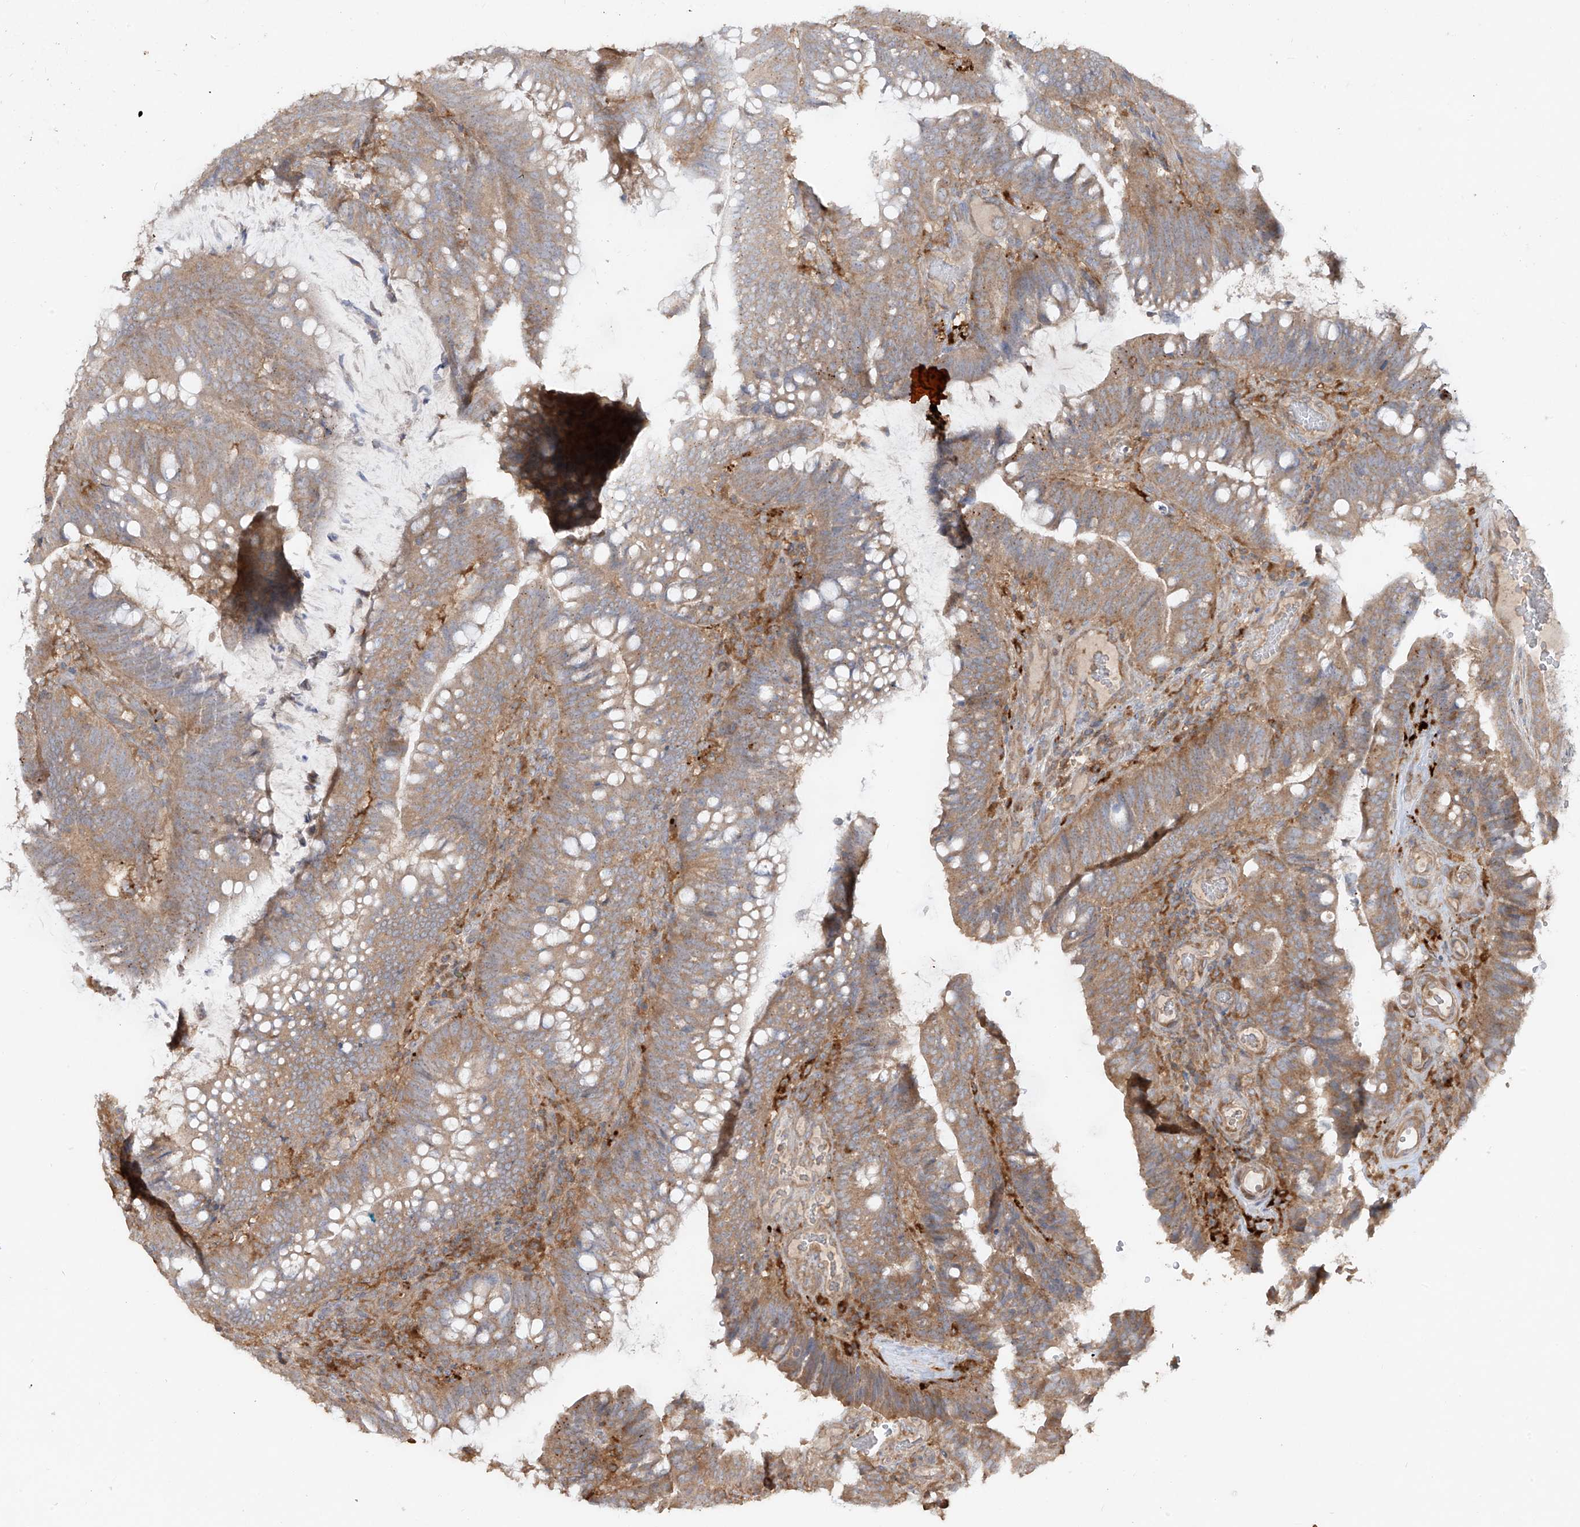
{"staining": {"intensity": "moderate", "quantity": ">75%", "location": "cytoplasmic/membranous"}, "tissue": "colorectal cancer", "cell_type": "Tumor cells", "image_type": "cancer", "snomed": [{"axis": "morphology", "description": "Adenocarcinoma, NOS"}, {"axis": "topography", "description": "Colon"}], "caption": "Brown immunohistochemical staining in colorectal adenocarcinoma exhibits moderate cytoplasmic/membranous staining in about >75% of tumor cells. Using DAB (3,3'-diaminobenzidine) (brown) and hematoxylin (blue) stains, captured at high magnification using brightfield microscopy.", "gene": "LDAH", "patient": {"sex": "female", "age": 66}}